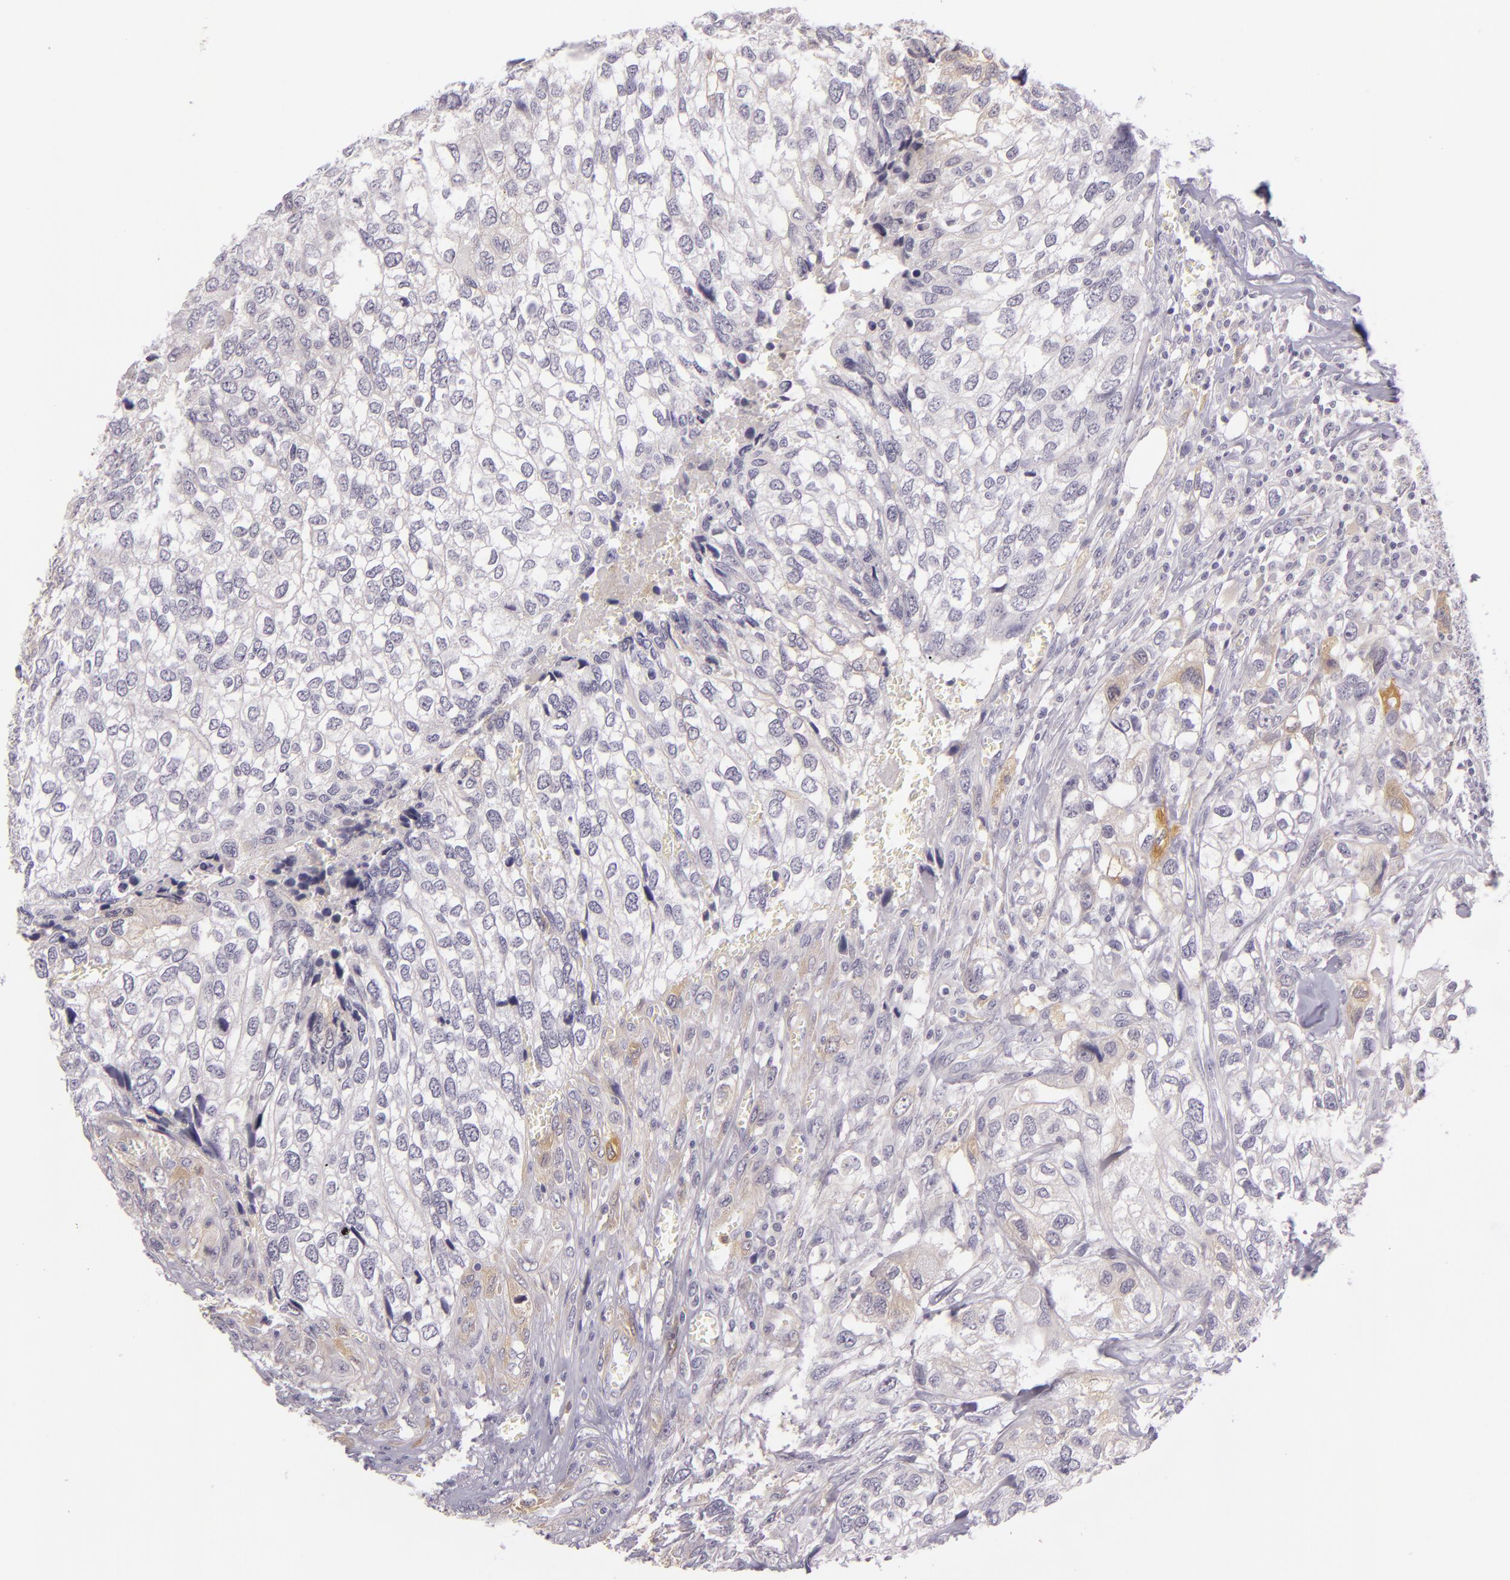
{"staining": {"intensity": "weak", "quantity": "<25%", "location": "cytoplasmic/membranous"}, "tissue": "breast cancer", "cell_type": "Tumor cells", "image_type": "cancer", "snomed": [{"axis": "morphology", "description": "Neoplasm, malignant, NOS"}, {"axis": "topography", "description": "Breast"}], "caption": "This is a histopathology image of IHC staining of breast cancer, which shows no staining in tumor cells.", "gene": "CBS", "patient": {"sex": "female", "age": 50}}